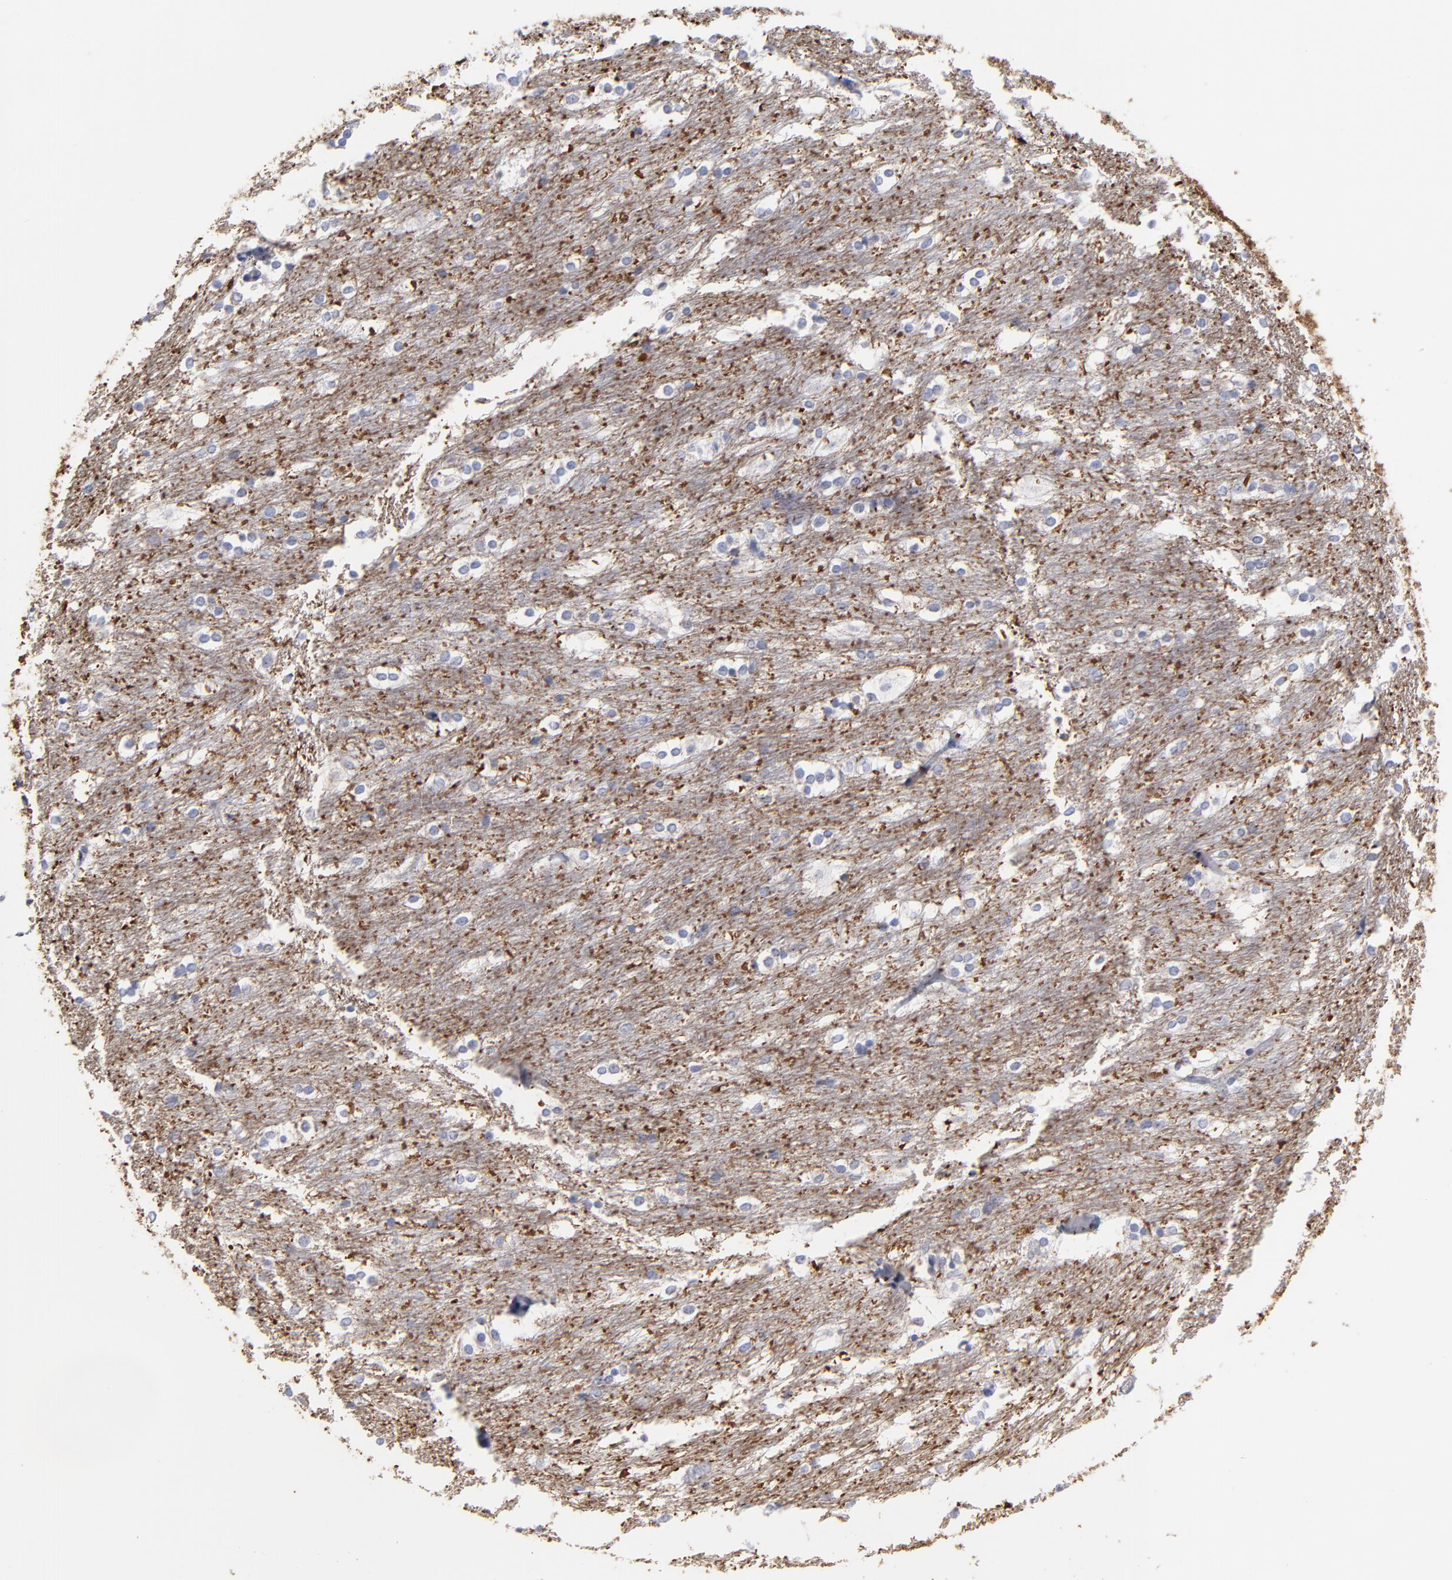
{"staining": {"intensity": "negative", "quantity": "none", "location": "none"}, "tissue": "caudate", "cell_type": "Glial cells", "image_type": "normal", "snomed": [{"axis": "morphology", "description": "Normal tissue, NOS"}, {"axis": "topography", "description": "Lateral ventricle wall"}], "caption": "A high-resolution histopathology image shows immunohistochemistry staining of normal caudate, which shows no significant positivity in glial cells. (DAB IHC with hematoxylin counter stain).", "gene": "CNTN3", "patient": {"sex": "female", "age": 19}}